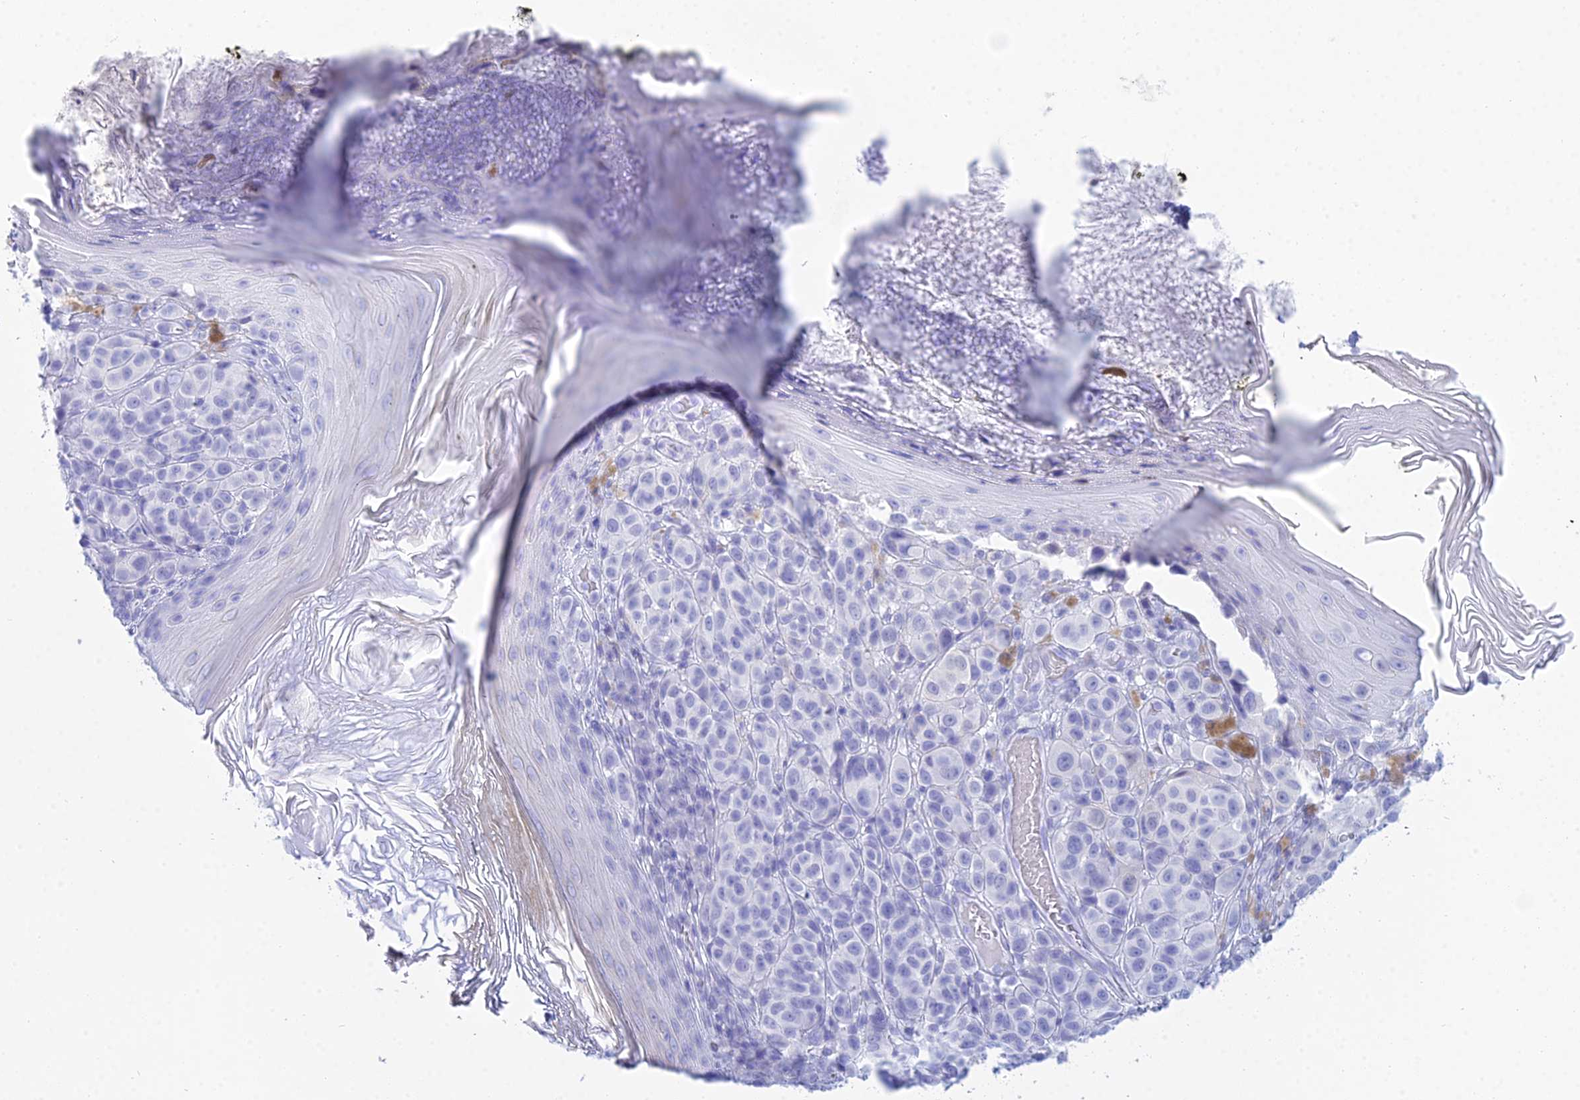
{"staining": {"intensity": "negative", "quantity": "none", "location": "none"}, "tissue": "melanoma", "cell_type": "Tumor cells", "image_type": "cancer", "snomed": [{"axis": "morphology", "description": "Malignant melanoma, NOS"}, {"axis": "topography", "description": "Skin"}], "caption": "IHC of malignant melanoma exhibits no expression in tumor cells.", "gene": "PATE4", "patient": {"sex": "male", "age": 38}}